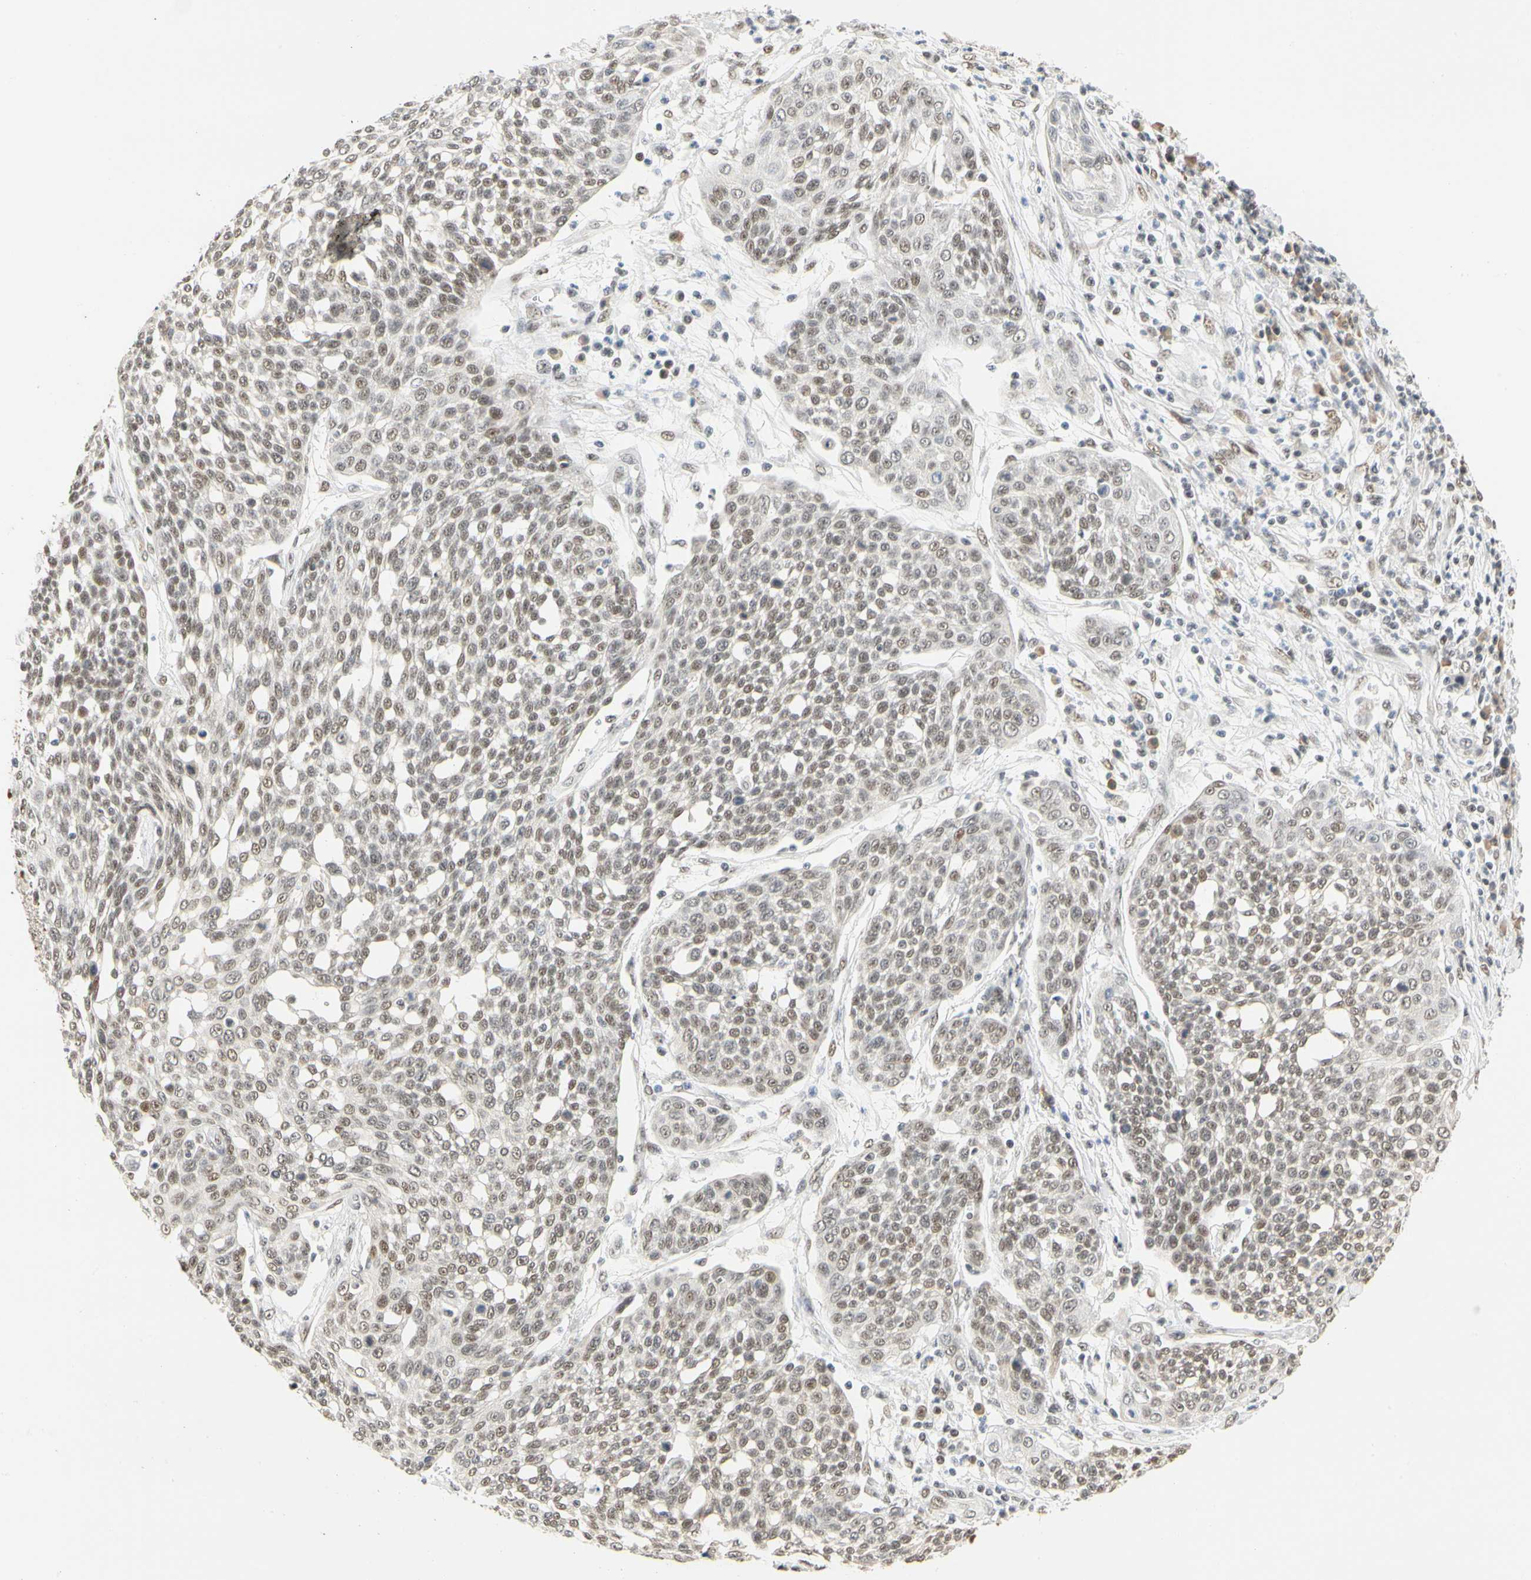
{"staining": {"intensity": "weak", "quantity": ">75%", "location": "nuclear"}, "tissue": "cervical cancer", "cell_type": "Tumor cells", "image_type": "cancer", "snomed": [{"axis": "morphology", "description": "Squamous cell carcinoma, NOS"}, {"axis": "topography", "description": "Cervix"}], "caption": "This image reveals immunohistochemistry (IHC) staining of human cervical cancer (squamous cell carcinoma), with low weak nuclear expression in approximately >75% of tumor cells.", "gene": "ZSCAN16", "patient": {"sex": "female", "age": 34}}